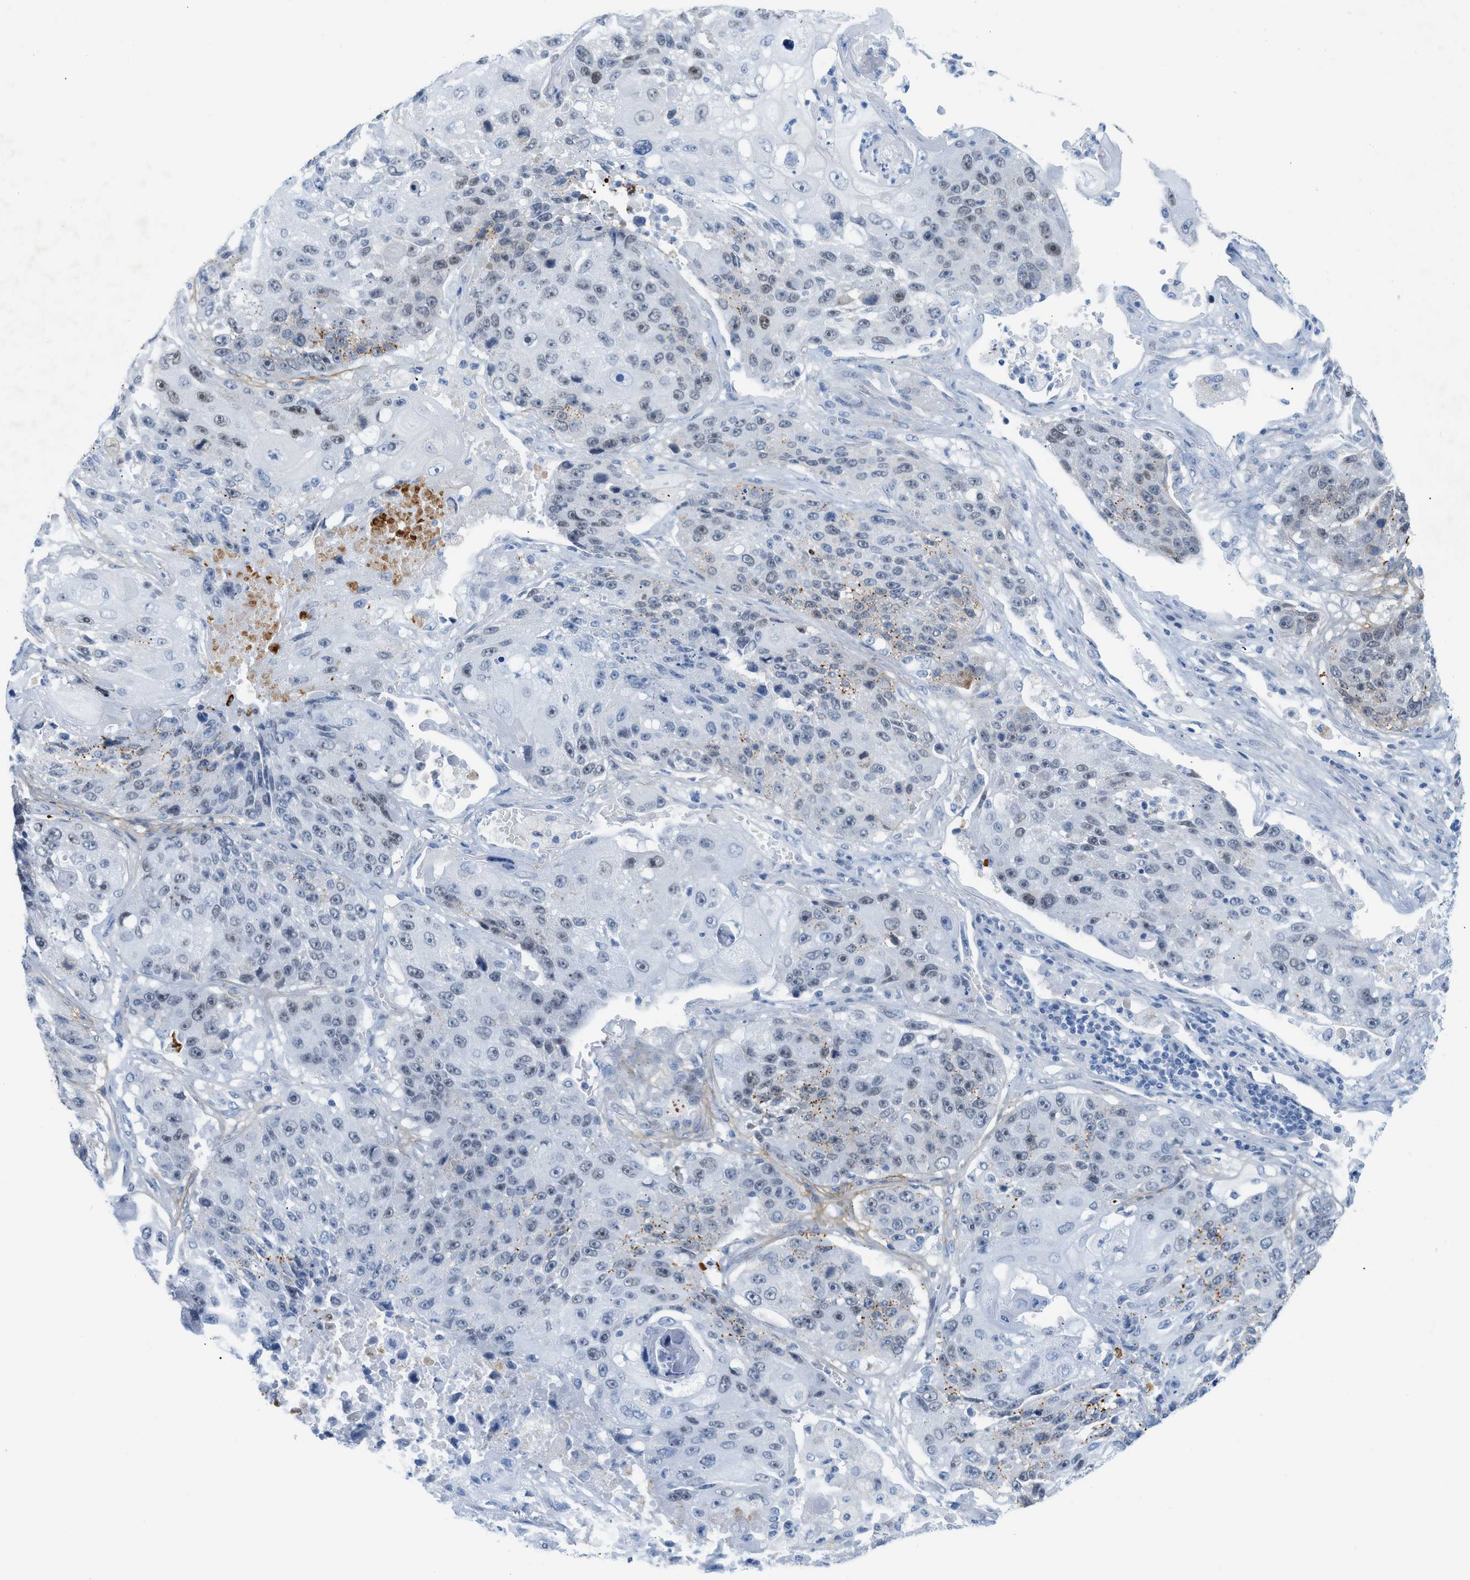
{"staining": {"intensity": "strong", "quantity": "<25%", "location": "cytoplasmic/membranous"}, "tissue": "lung cancer", "cell_type": "Tumor cells", "image_type": "cancer", "snomed": [{"axis": "morphology", "description": "Squamous cell carcinoma, NOS"}, {"axis": "topography", "description": "Lung"}], "caption": "Immunohistochemistry (DAB (3,3'-diaminobenzidine)) staining of human squamous cell carcinoma (lung) displays strong cytoplasmic/membranous protein staining in about <25% of tumor cells. The protein is stained brown, and the nuclei are stained in blue (DAB (3,3'-diaminobenzidine) IHC with brightfield microscopy, high magnification).", "gene": "HLTF", "patient": {"sex": "male", "age": 61}}